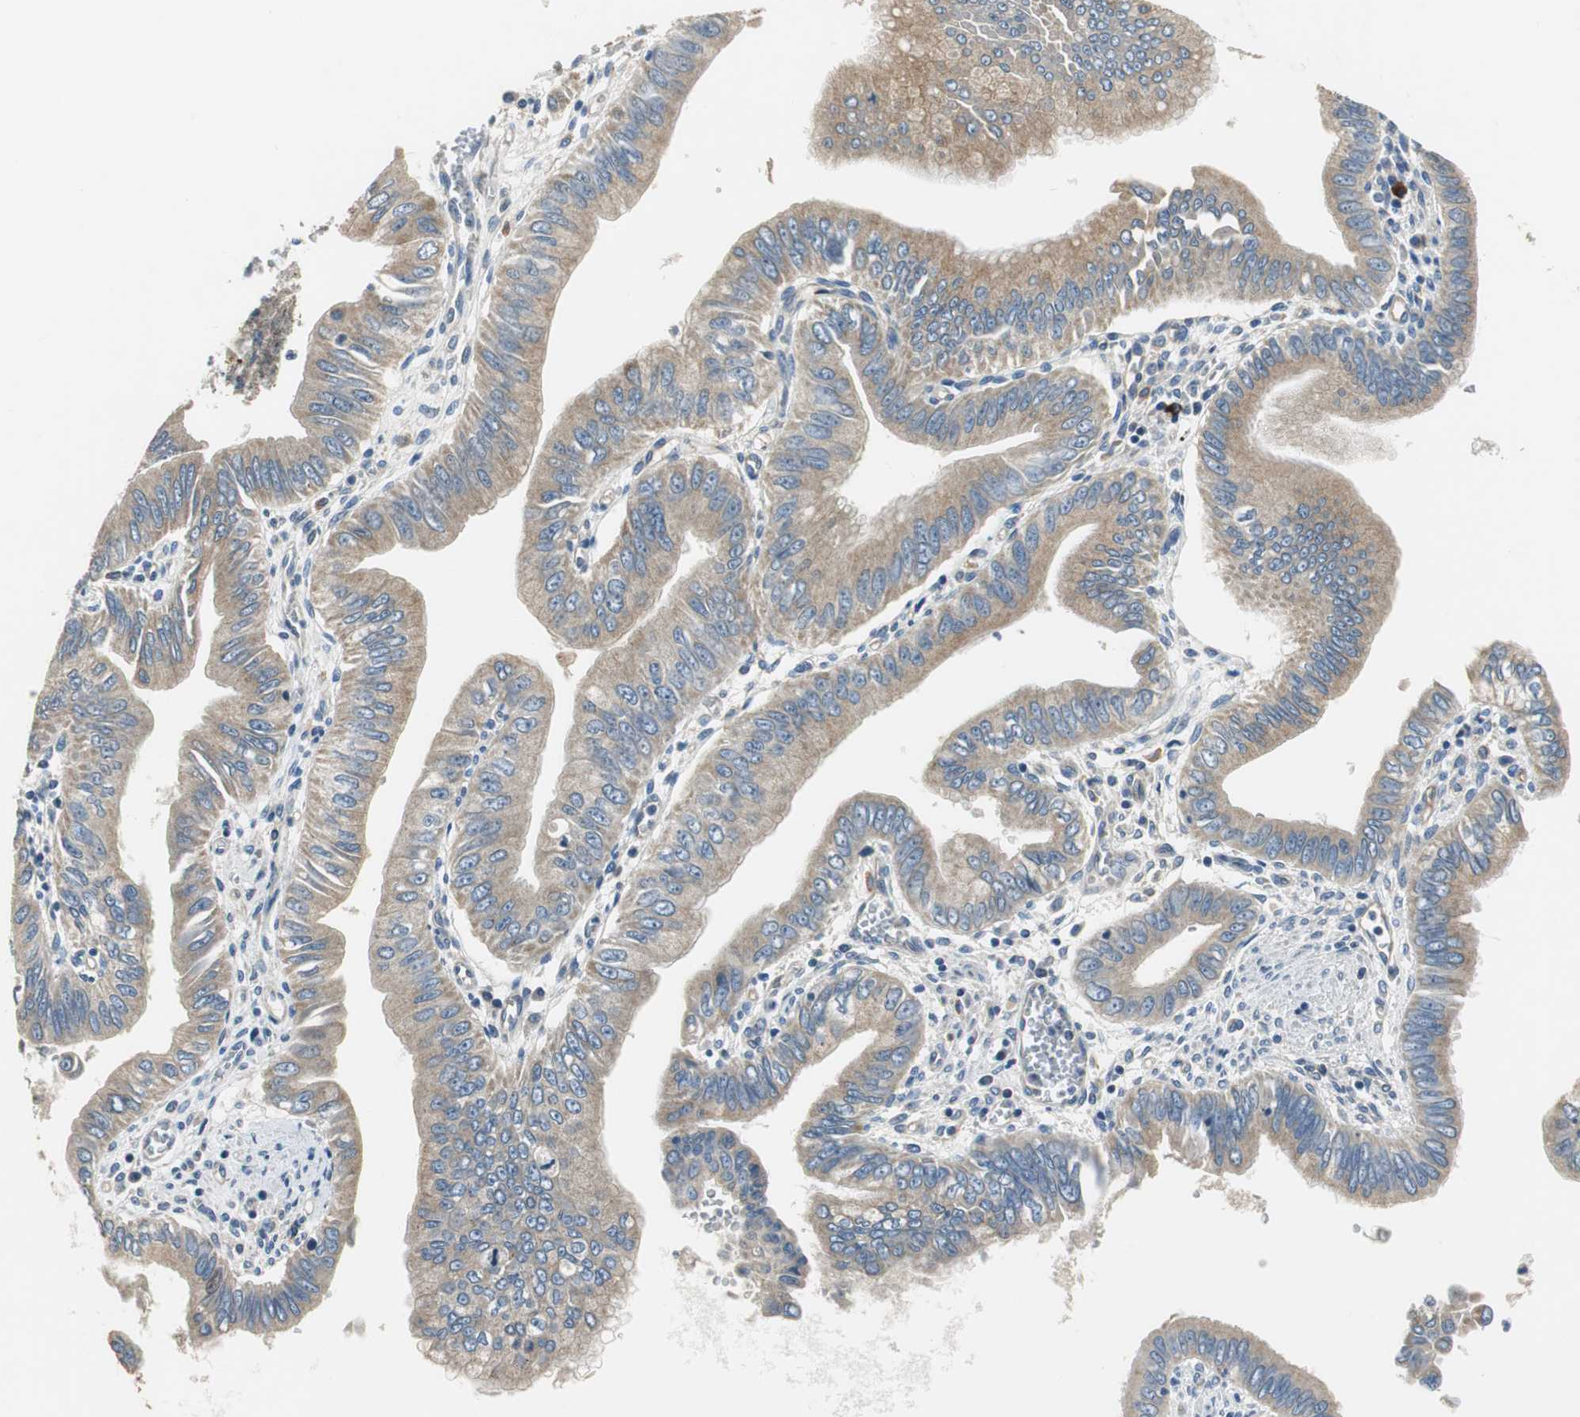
{"staining": {"intensity": "weak", "quantity": ">75%", "location": "cytoplasmic/membranous"}, "tissue": "pancreatic cancer", "cell_type": "Tumor cells", "image_type": "cancer", "snomed": [{"axis": "morphology", "description": "Normal tissue, NOS"}, {"axis": "topography", "description": "Lymph node"}], "caption": "Pancreatic cancer tissue reveals weak cytoplasmic/membranous staining in approximately >75% of tumor cells, visualized by immunohistochemistry. (brown staining indicates protein expression, while blue staining denotes nuclei).", "gene": "MTIF2", "patient": {"sex": "male", "age": 50}}